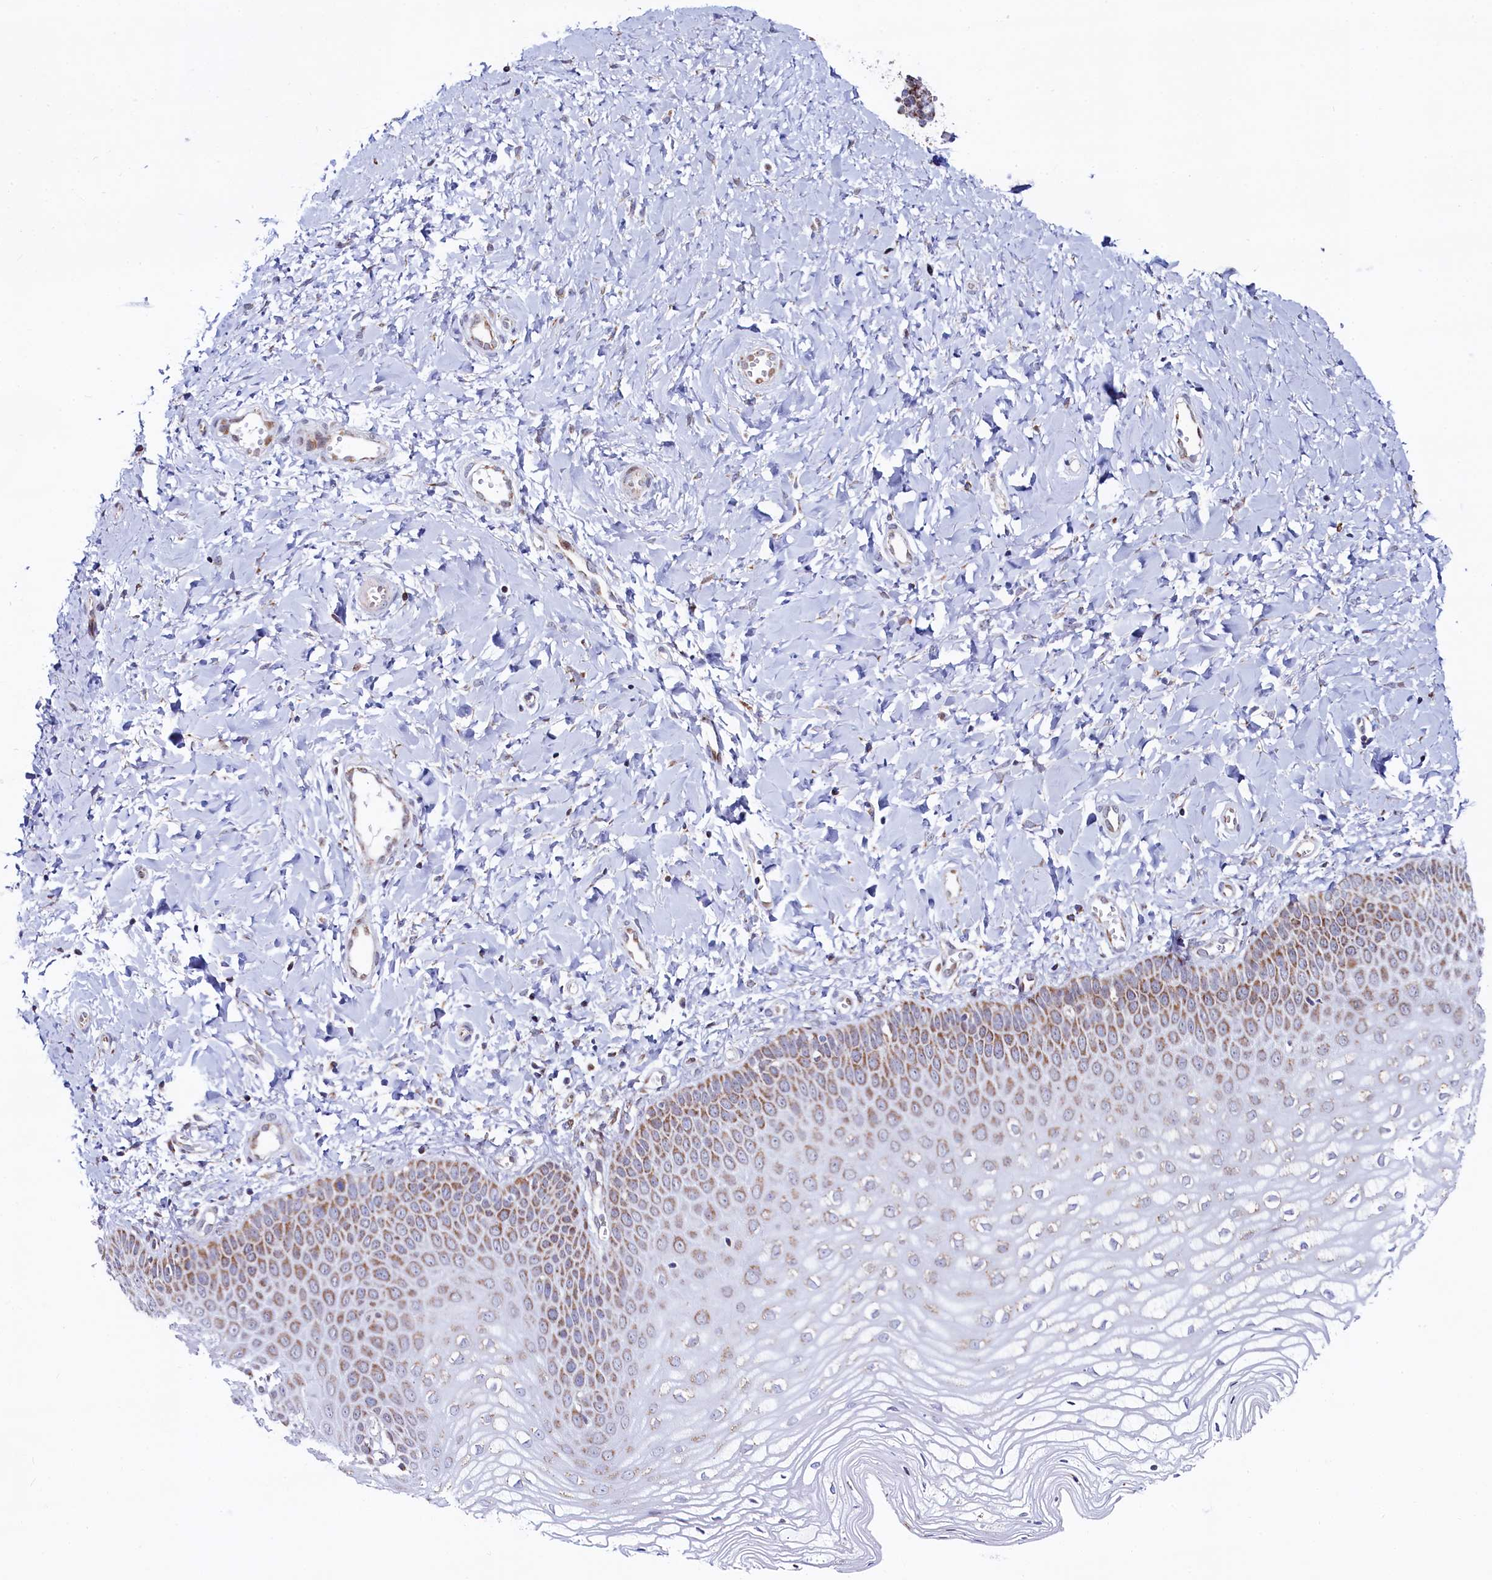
{"staining": {"intensity": "moderate", "quantity": "25%-75%", "location": "cytoplasmic/membranous"}, "tissue": "vagina", "cell_type": "Squamous epithelial cells", "image_type": "normal", "snomed": [{"axis": "morphology", "description": "Normal tissue, NOS"}, {"axis": "topography", "description": "Vagina"}, {"axis": "topography", "description": "Cervix"}], "caption": "Unremarkable vagina displays moderate cytoplasmic/membranous expression in about 25%-75% of squamous epithelial cells (DAB (3,3'-diaminobenzidine) IHC with brightfield microscopy, high magnification)..", "gene": "HDGFL3", "patient": {"sex": "female", "age": 40}}